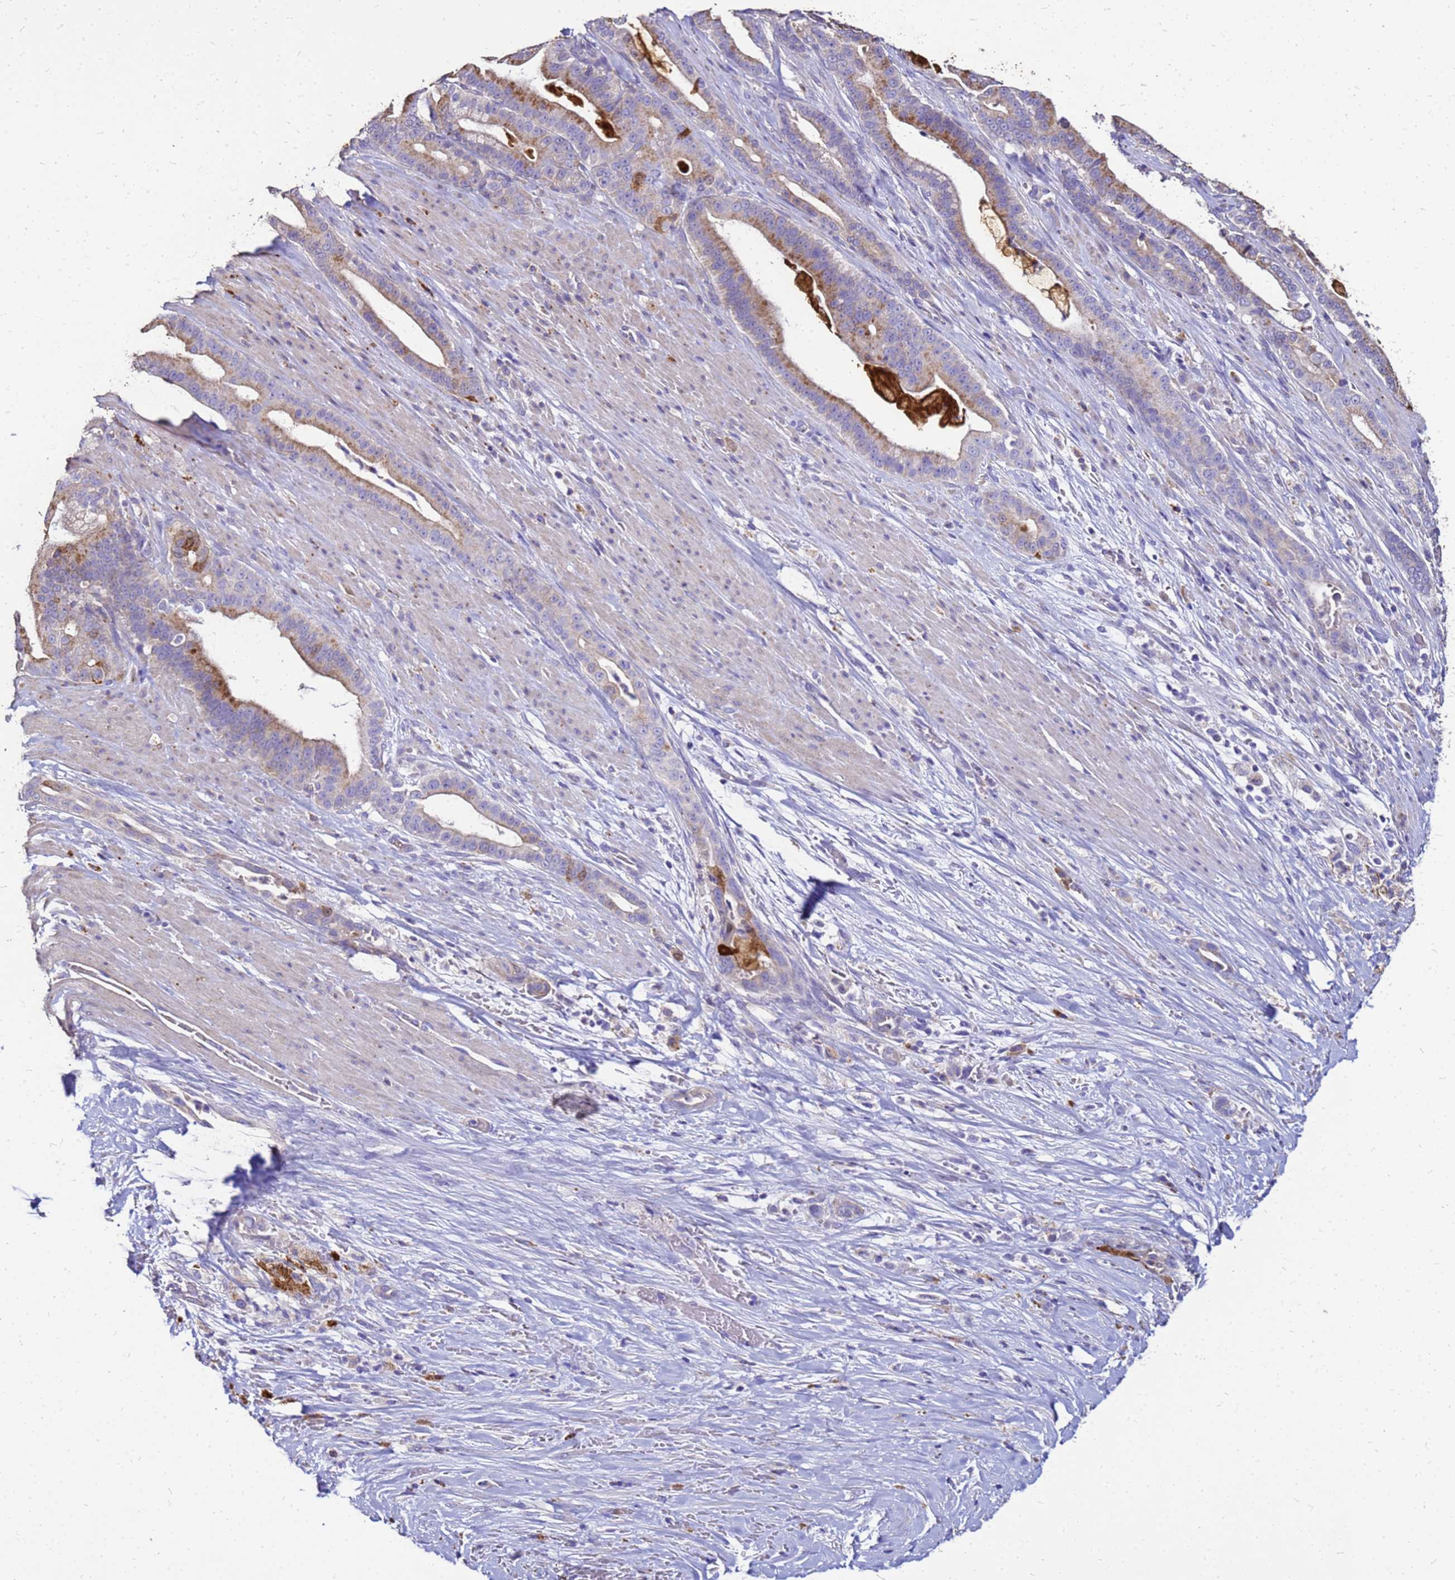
{"staining": {"intensity": "weak", "quantity": "25%-75%", "location": "cytoplasmic/membranous"}, "tissue": "pancreatic cancer", "cell_type": "Tumor cells", "image_type": "cancer", "snomed": [{"axis": "morphology", "description": "Adenocarcinoma, NOS"}, {"axis": "topography", "description": "Pancreas"}], "caption": "Protein analysis of adenocarcinoma (pancreatic) tissue displays weak cytoplasmic/membranous staining in about 25%-75% of tumor cells.", "gene": "S100A2", "patient": {"sex": "male", "age": 63}}